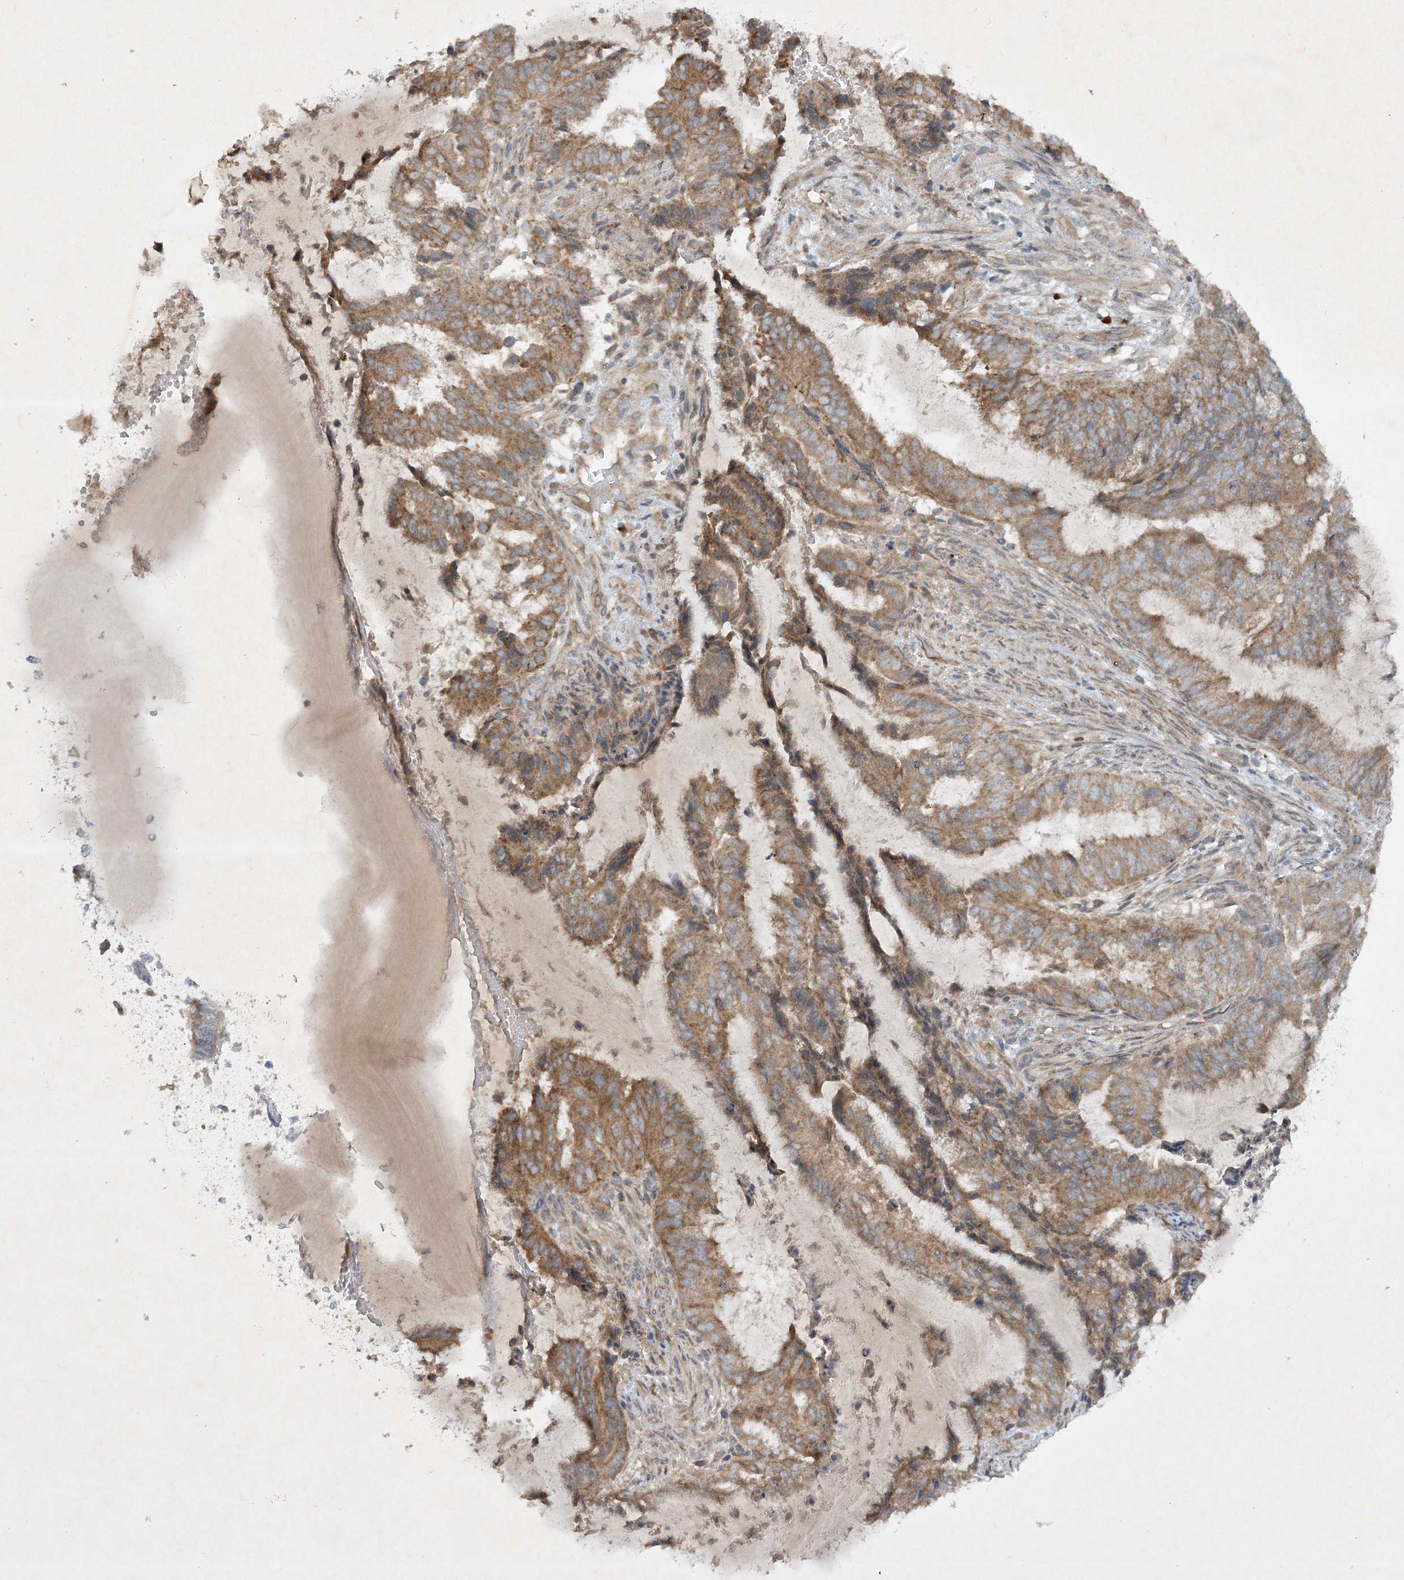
{"staining": {"intensity": "moderate", "quantity": ">75%", "location": "cytoplasmic/membranous"}, "tissue": "endometrial cancer", "cell_type": "Tumor cells", "image_type": "cancer", "snomed": [{"axis": "morphology", "description": "Adenocarcinoma, NOS"}, {"axis": "topography", "description": "Endometrium"}], "caption": "Immunohistochemistry histopathology image of neoplastic tissue: endometrial cancer (adenocarcinoma) stained using immunohistochemistry displays medium levels of moderate protein expression localized specifically in the cytoplasmic/membranous of tumor cells, appearing as a cytoplasmic/membranous brown color.", "gene": "TRAF3IP1", "patient": {"sex": "female", "age": 51}}